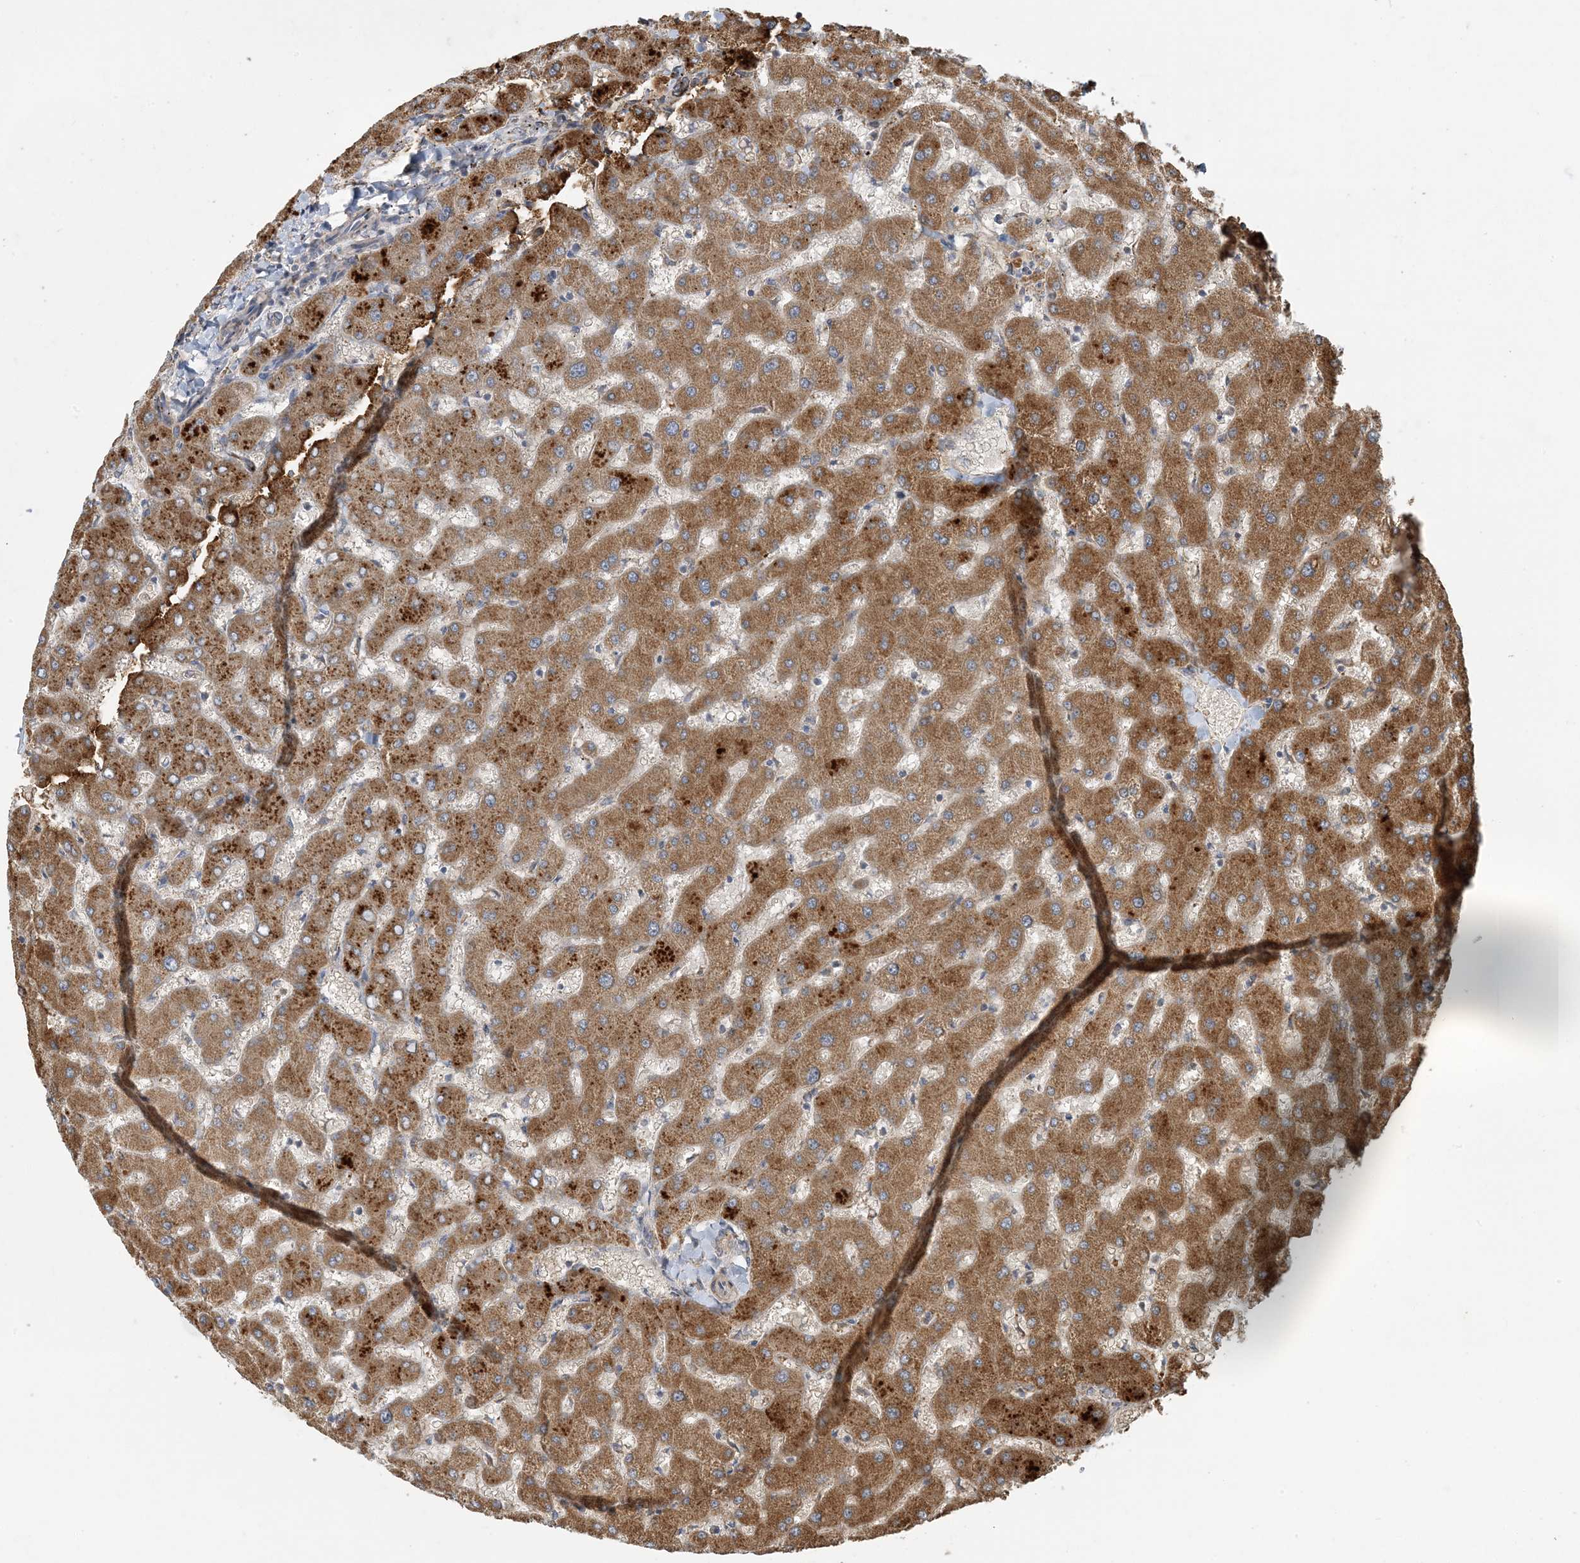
{"staining": {"intensity": "weak", "quantity": "<25%", "location": "cytoplasmic/membranous"}, "tissue": "liver", "cell_type": "Cholangiocytes", "image_type": "normal", "snomed": [{"axis": "morphology", "description": "Normal tissue, NOS"}, {"axis": "topography", "description": "Liver"}], "caption": "This is an immunohistochemistry (IHC) image of unremarkable liver. There is no staining in cholangiocytes.", "gene": "LTN1", "patient": {"sex": "female", "age": 63}}